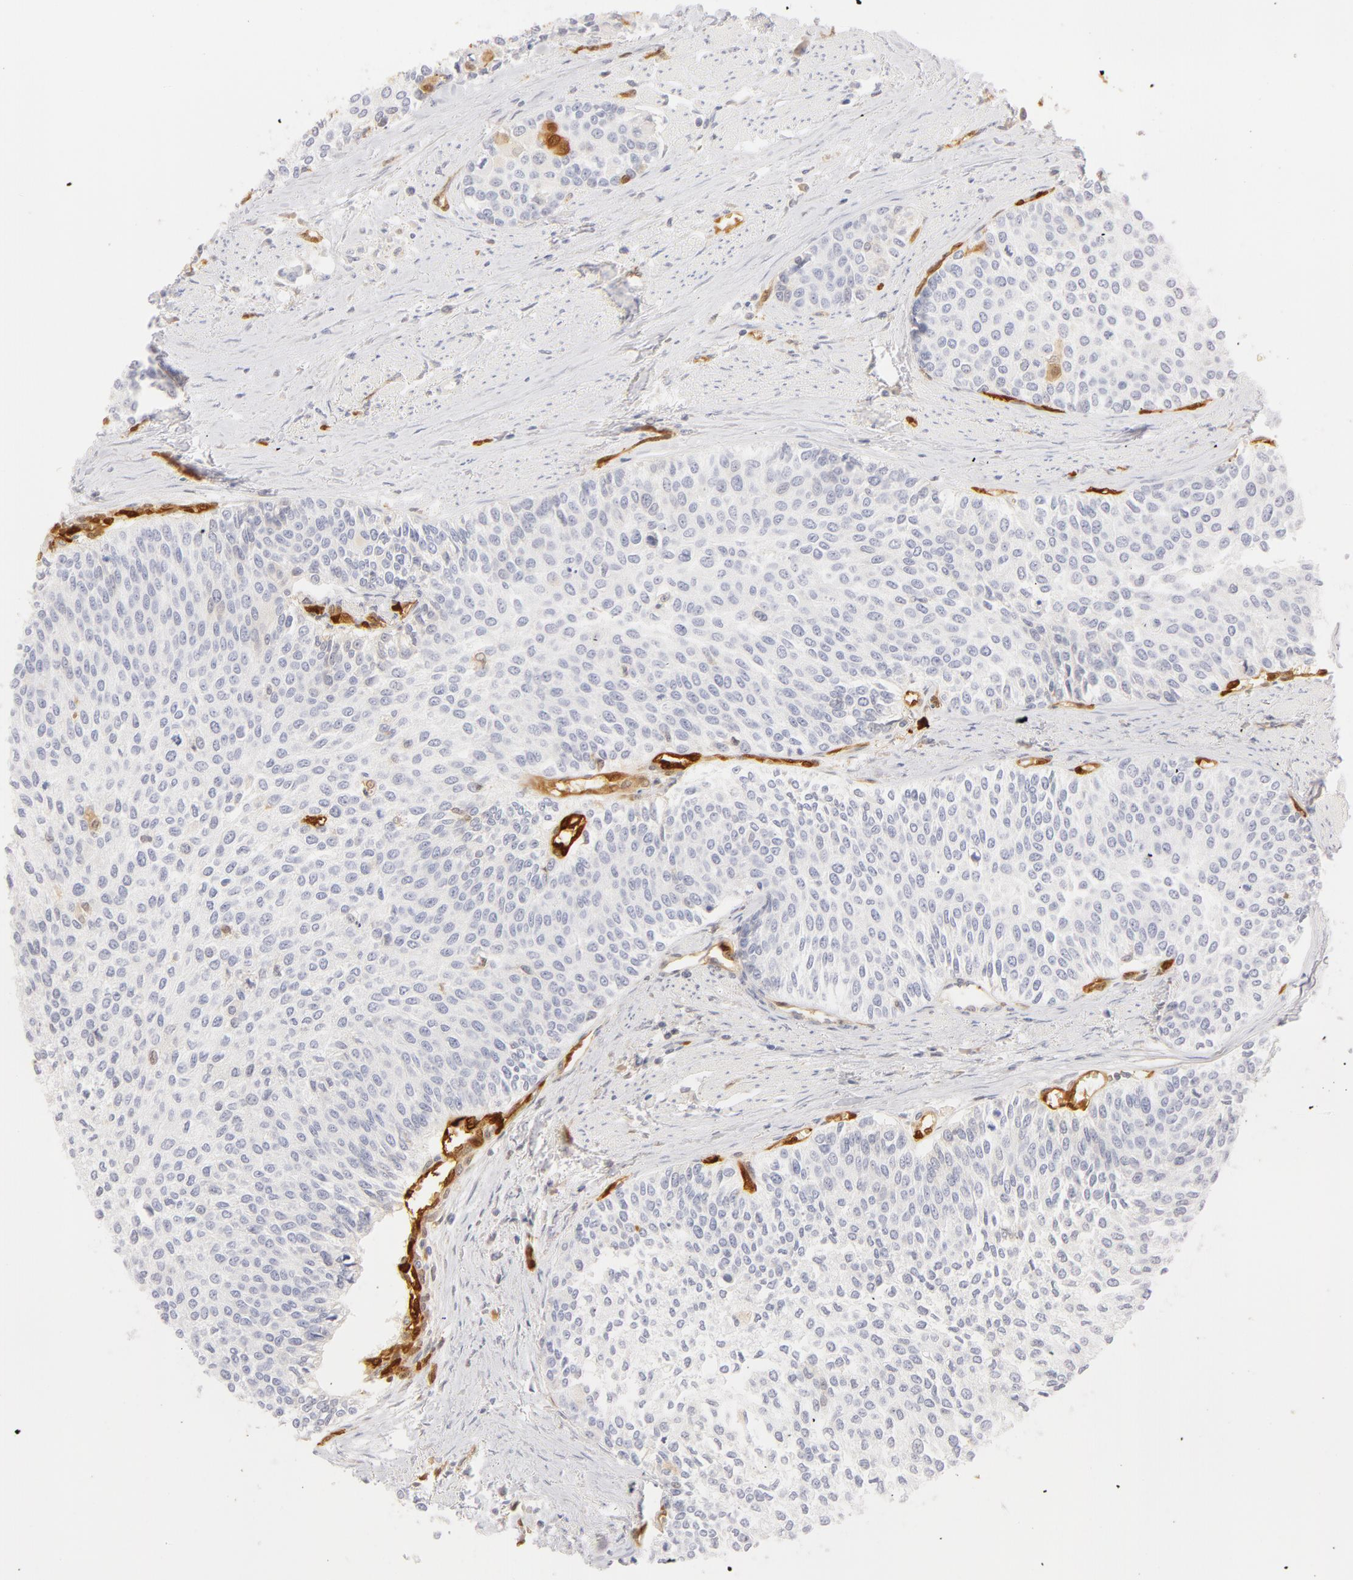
{"staining": {"intensity": "negative", "quantity": "none", "location": "none"}, "tissue": "urothelial cancer", "cell_type": "Tumor cells", "image_type": "cancer", "snomed": [{"axis": "morphology", "description": "Urothelial carcinoma, Low grade"}, {"axis": "topography", "description": "Urinary bladder"}], "caption": "Urothelial cancer was stained to show a protein in brown. There is no significant positivity in tumor cells. The staining was performed using DAB to visualize the protein expression in brown, while the nuclei were stained in blue with hematoxylin (Magnification: 20x).", "gene": "CA2", "patient": {"sex": "female", "age": 73}}